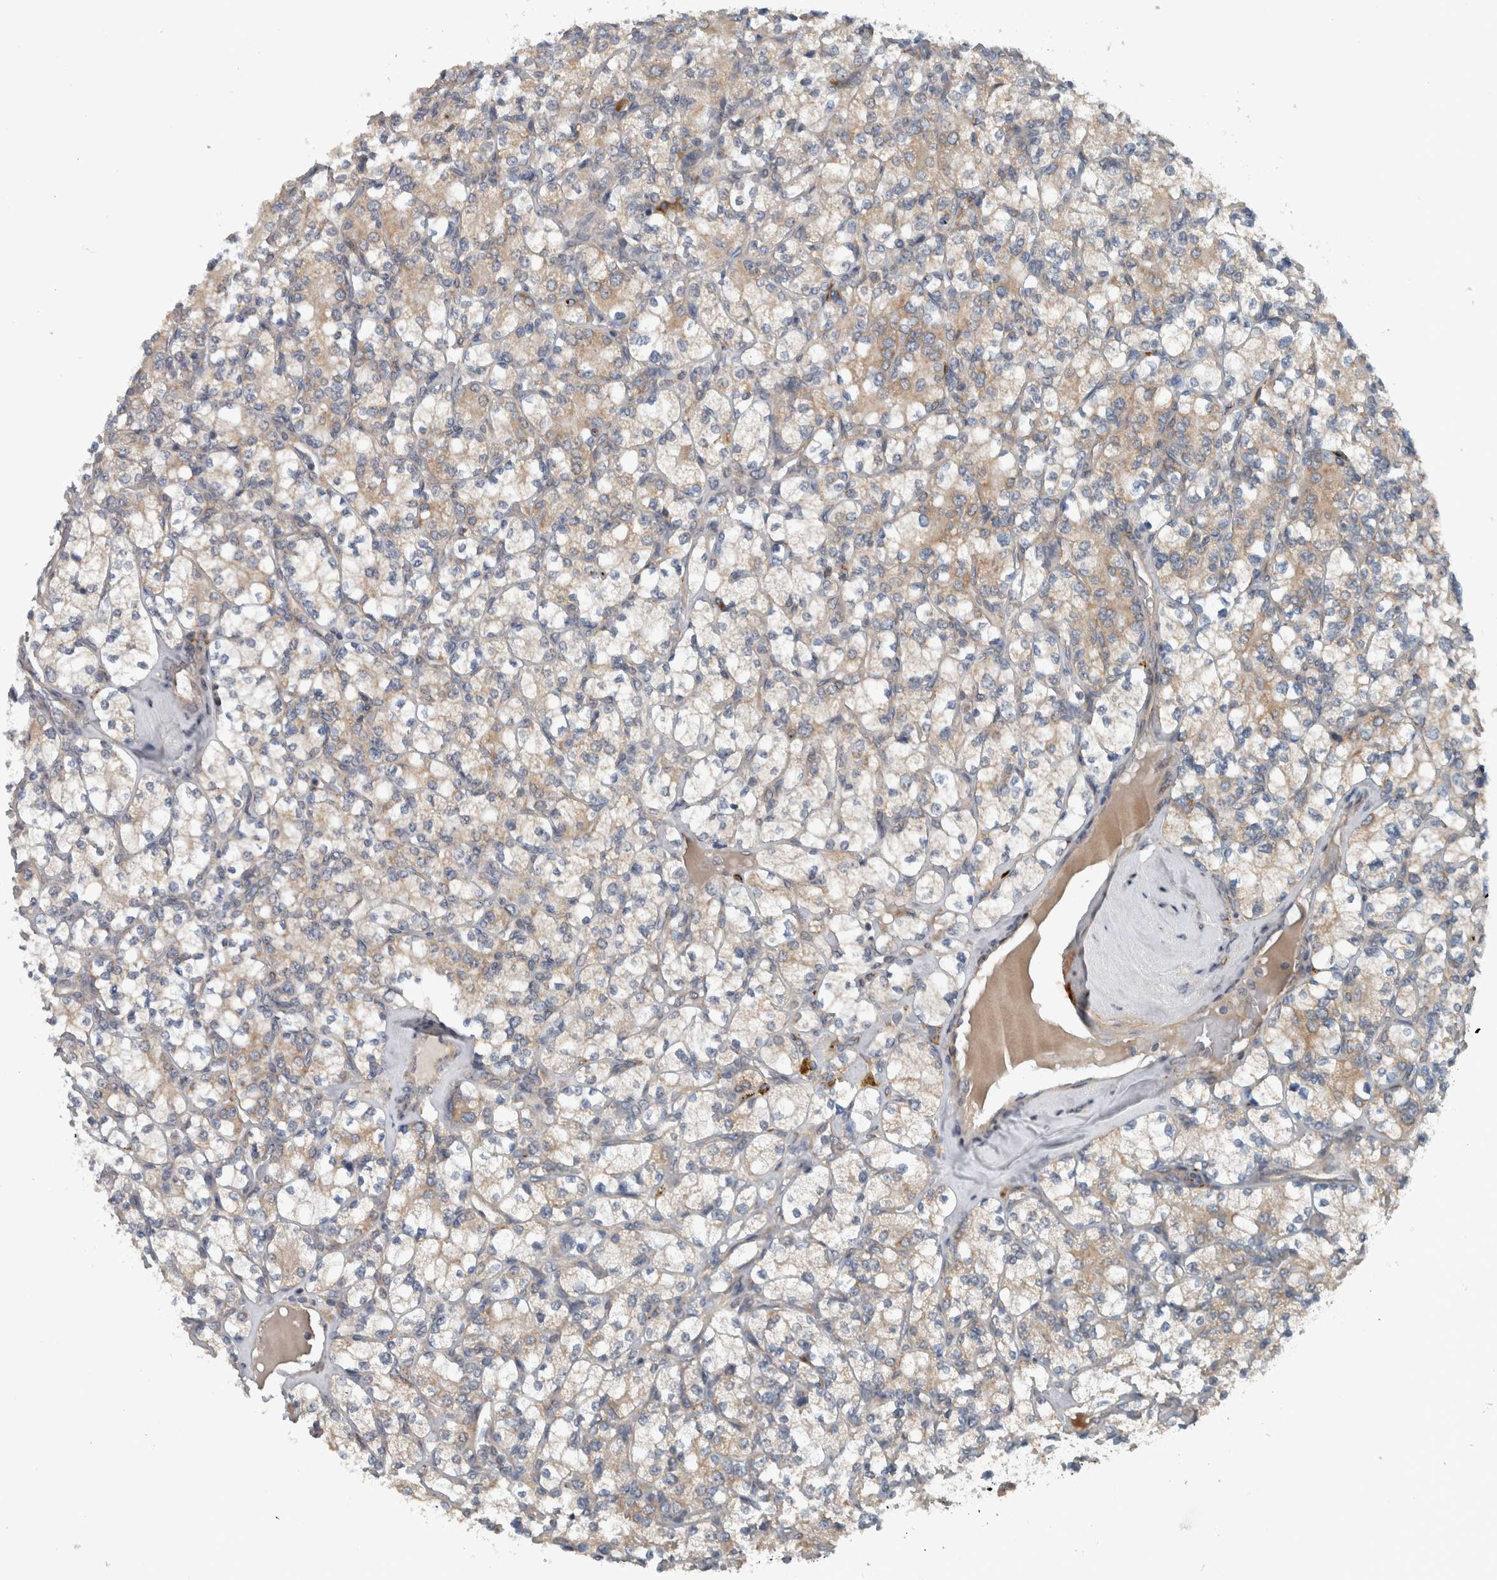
{"staining": {"intensity": "weak", "quantity": "25%-75%", "location": "cytoplasmic/membranous"}, "tissue": "renal cancer", "cell_type": "Tumor cells", "image_type": "cancer", "snomed": [{"axis": "morphology", "description": "Adenocarcinoma, NOS"}, {"axis": "topography", "description": "Kidney"}], "caption": "Weak cytoplasmic/membranous staining for a protein is seen in about 25%-75% of tumor cells of renal cancer (adenocarcinoma) using IHC.", "gene": "GBA2", "patient": {"sex": "male", "age": 77}}